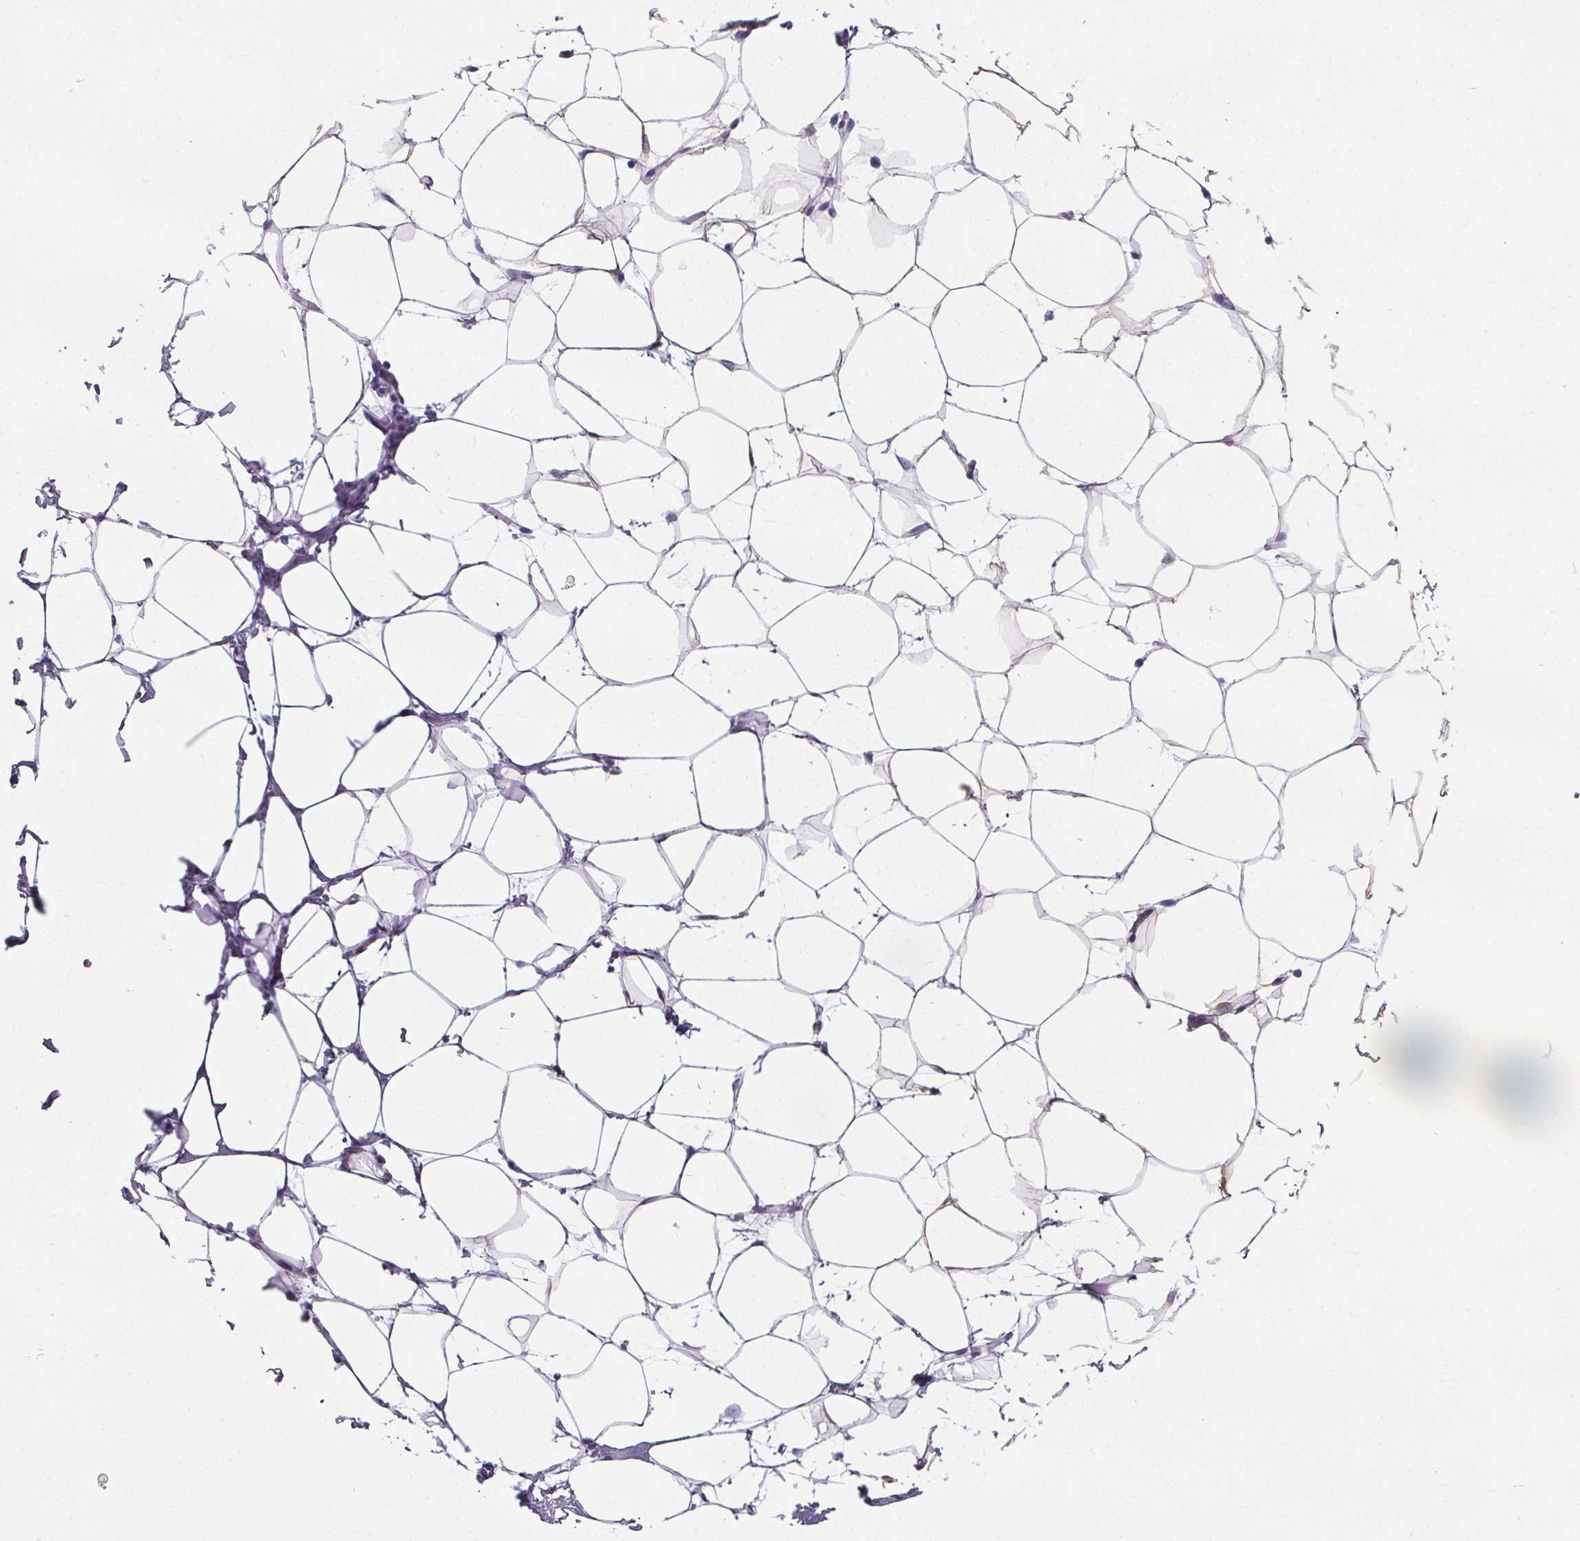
{"staining": {"intensity": "negative", "quantity": "none", "location": "none"}, "tissue": "breast", "cell_type": "Adipocytes", "image_type": "normal", "snomed": [{"axis": "morphology", "description": "Normal tissue, NOS"}, {"axis": "topography", "description": "Breast"}], "caption": "Adipocytes are negative for protein expression in normal human breast.", "gene": "ADRB1", "patient": {"sex": "female", "age": 27}}